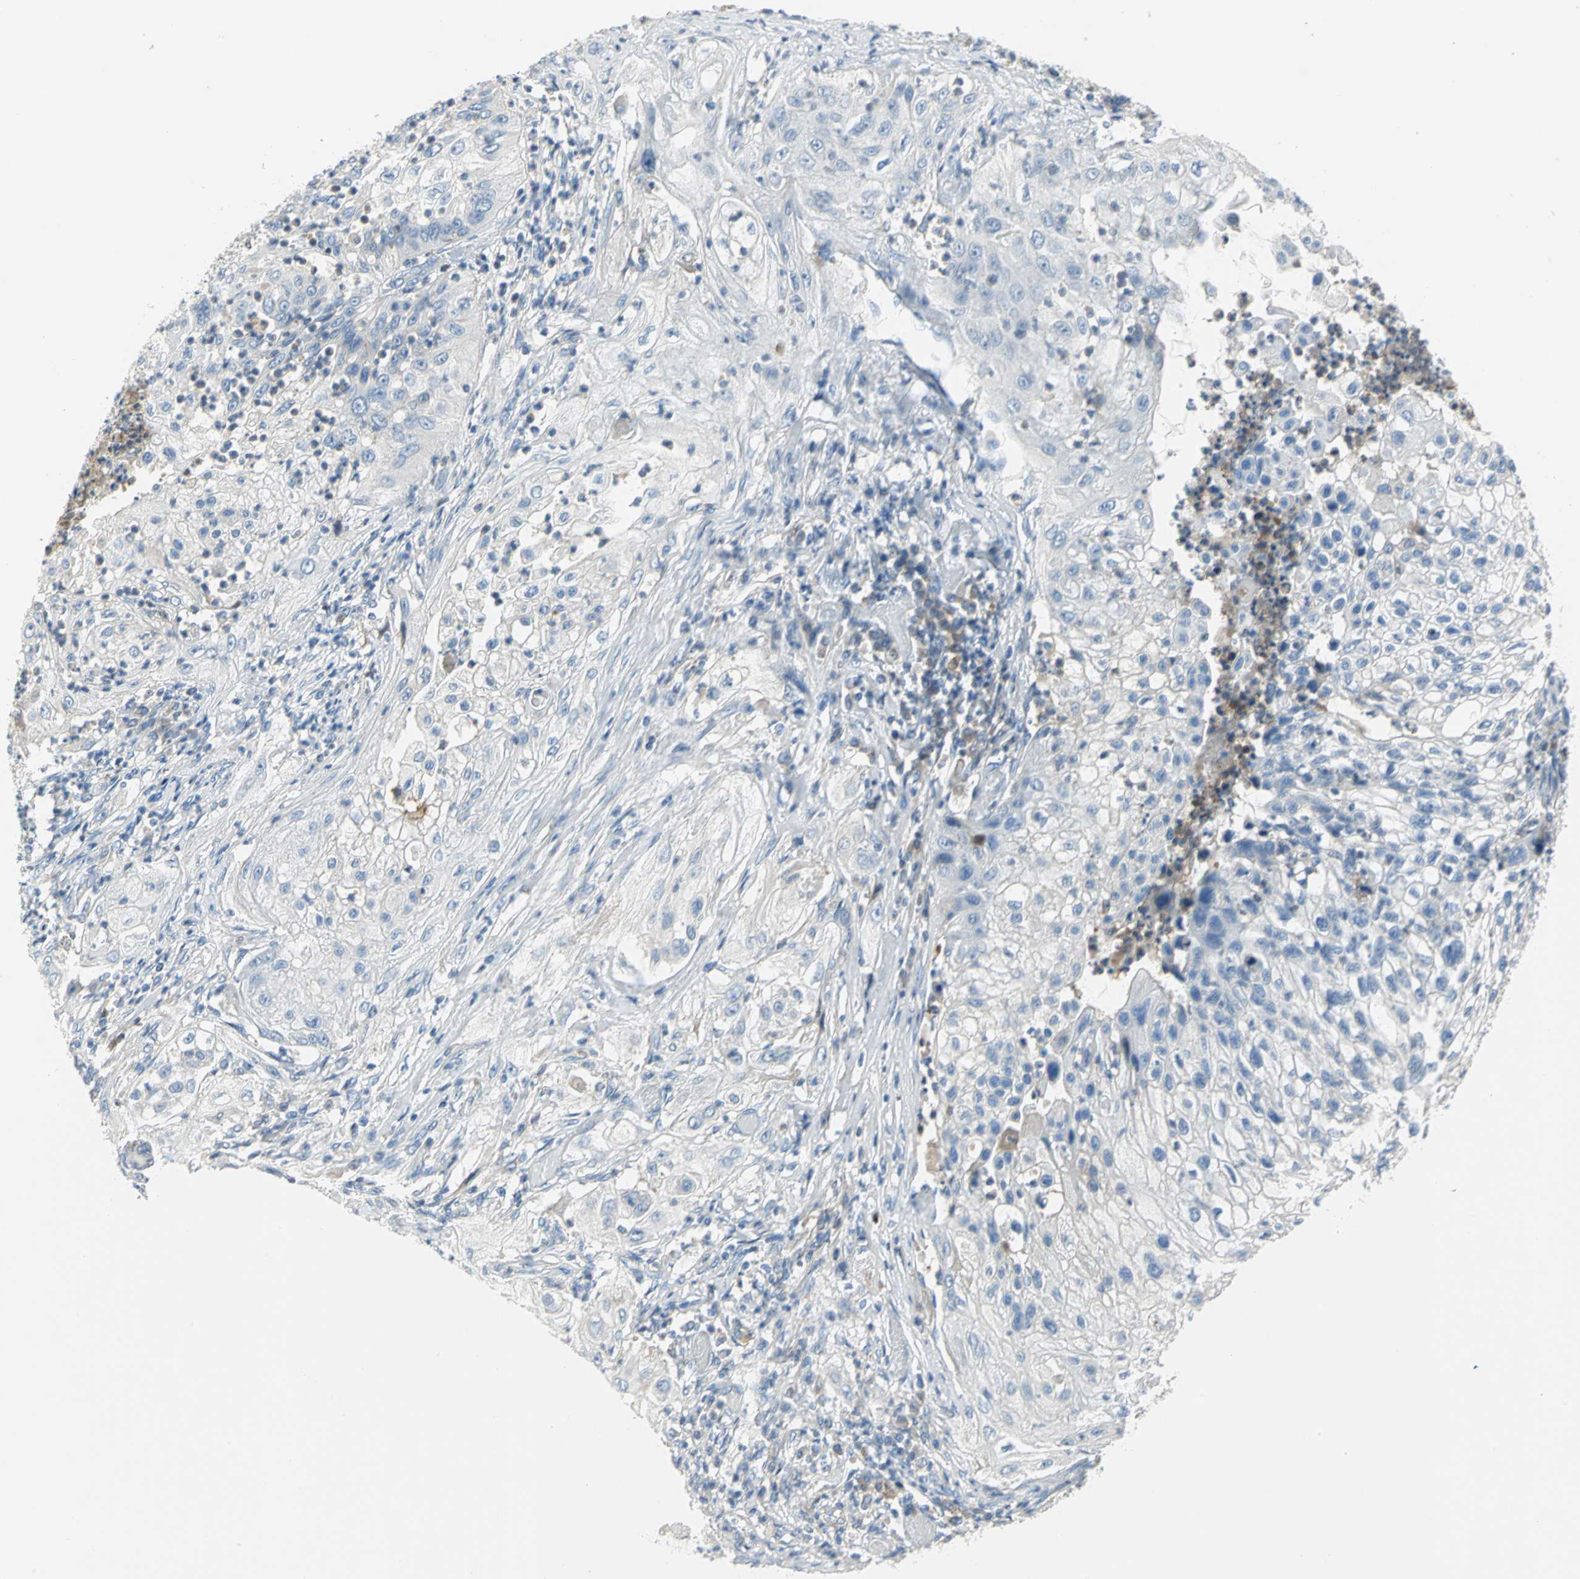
{"staining": {"intensity": "negative", "quantity": "none", "location": "none"}, "tissue": "lung cancer", "cell_type": "Tumor cells", "image_type": "cancer", "snomed": [{"axis": "morphology", "description": "Inflammation, NOS"}, {"axis": "morphology", "description": "Squamous cell carcinoma, NOS"}, {"axis": "topography", "description": "Lymph node"}, {"axis": "topography", "description": "Soft tissue"}, {"axis": "topography", "description": "Lung"}], "caption": "High magnification brightfield microscopy of squamous cell carcinoma (lung) stained with DAB (brown) and counterstained with hematoxylin (blue): tumor cells show no significant expression.", "gene": "ZIC1", "patient": {"sex": "male", "age": 66}}